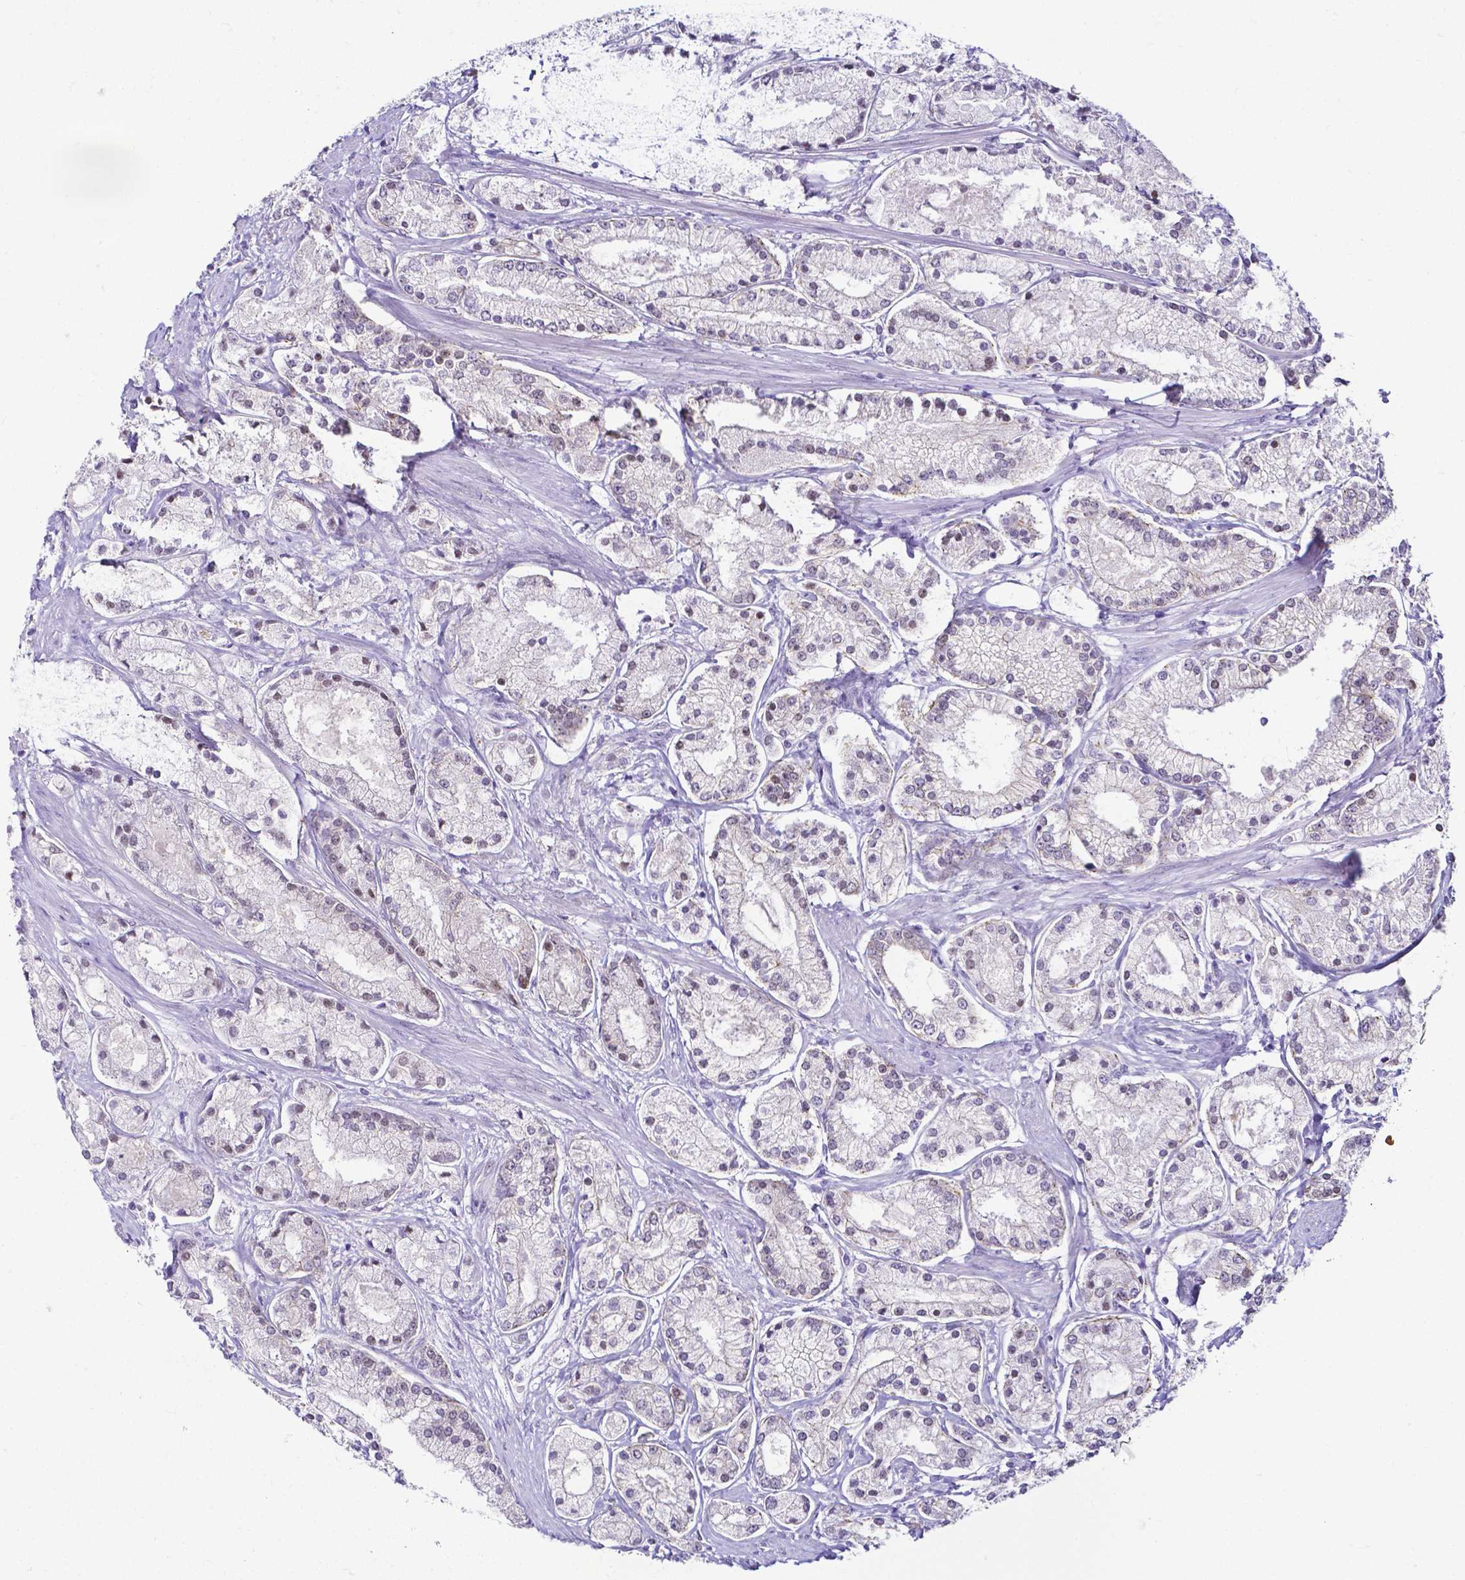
{"staining": {"intensity": "weak", "quantity": "25%-75%", "location": "nuclear"}, "tissue": "prostate cancer", "cell_type": "Tumor cells", "image_type": "cancer", "snomed": [{"axis": "morphology", "description": "Adenocarcinoma, High grade"}, {"axis": "topography", "description": "Prostate"}], "caption": "Immunohistochemical staining of high-grade adenocarcinoma (prostate) shows low levels of weak nuclear staining in about 25%-75% of tumor cells.", "gene": "FAM83G", "patient": {"sex": "male", "age": 67}}